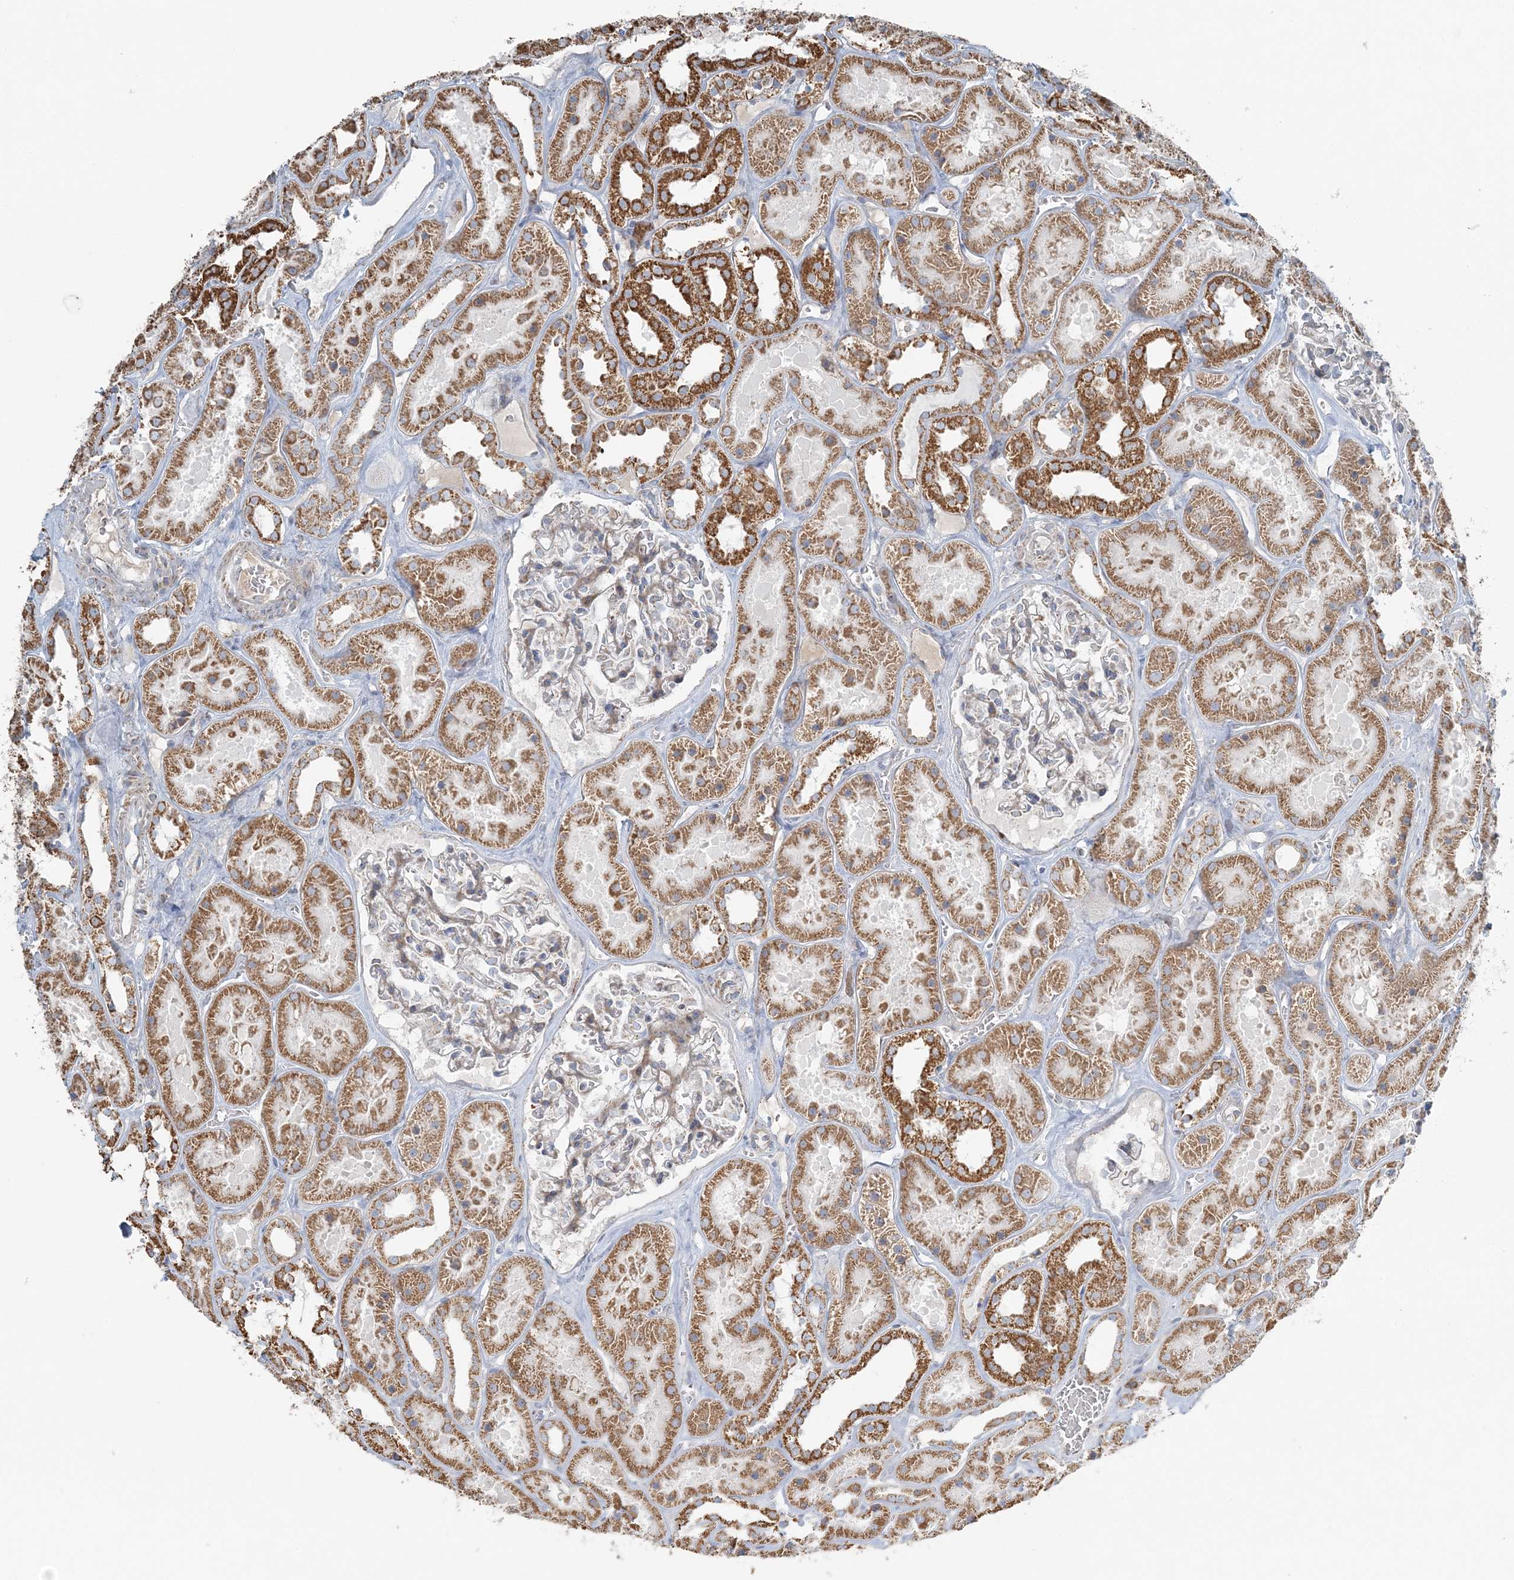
{"staining": {"intensity": "weak", "quantity": "<25%", "location": "cytoplasmic/membranous"}, "tissue": "kidney", "cell_type": "Cells in glomeruli", "image_type": "normal", "snomed": [{"axis": "morphology", "description": "Normal tissue, NOS"}, {"axis": "topography", "description": "Kidney"}], "caption": "Human kidney stained for a protein using immunohistochemistry exhibits no expression in cells in glomeruli.", "gene": "SLC22A16", "patient": {"sex": "female", "age": 41}}